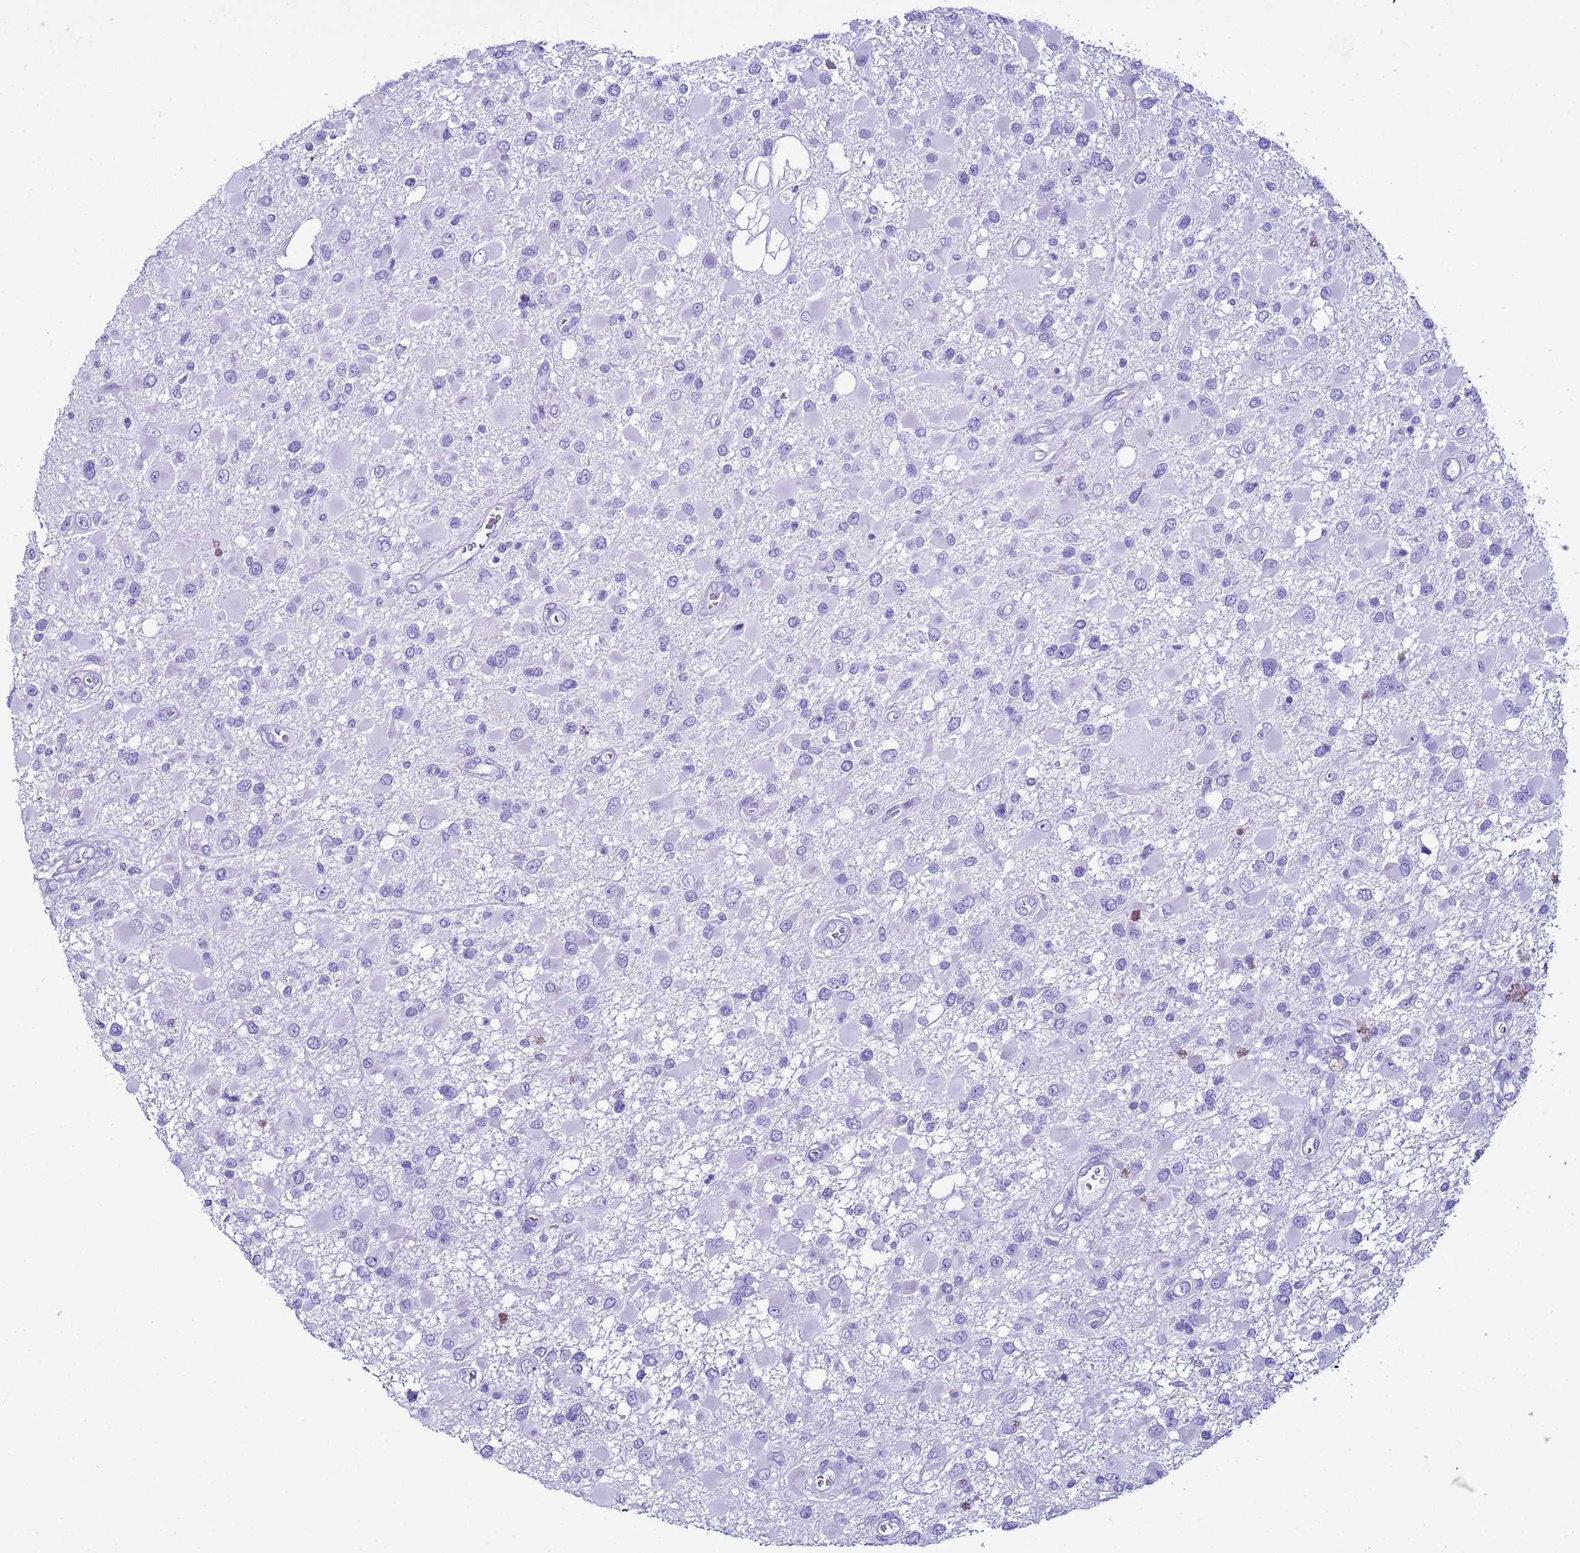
{"staining": {"intensity": "negative", "quantity": "none", "location": "none"}, "tissue": "glioma", "cell_type": "Tumor cells", "image_type": "cancer", "snomed": [{"axis": "morphology", "description": "Glioma, malignant, High grade"}, {"axis": "topography", "description": "Brain"}], "caption": "This is a image of IHC staining of high-grade glioma (malignant), which shows no staining in tumor cells. The staining was performed using DAB to visualize the protein expression in brown, while the nuclei were stained in blue with hematoxylin (Magnification: 20x).", "gene": "LCMT1", "patient": {"sex": "male", "age": 53}}